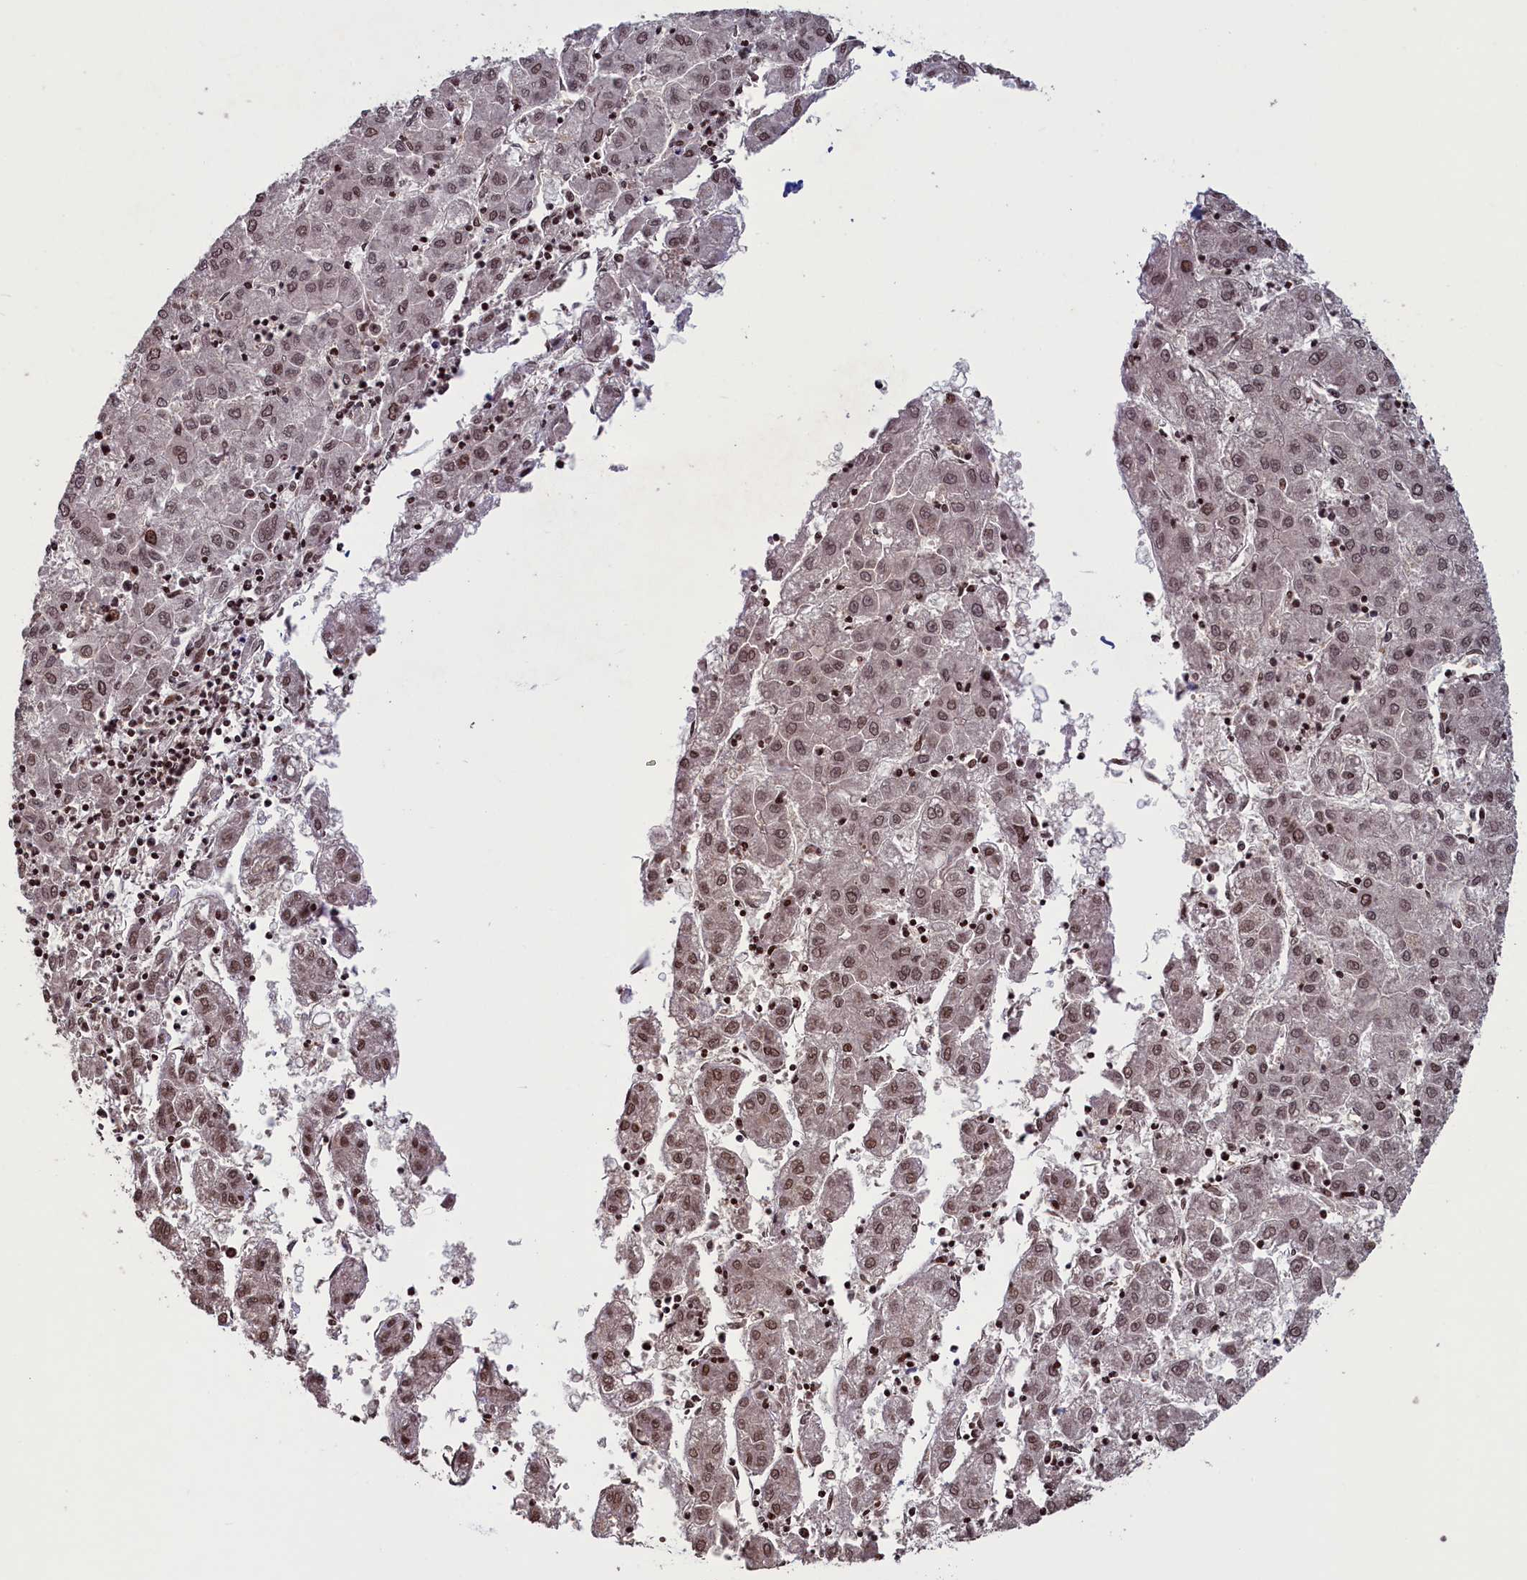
{"staining": {"intensity": "moderate", "quantity": ">75%", "location": "nuclear"}, "tissue": "liver cancer", "cell_type": "Tumor cells", "image_type": "cancer", "snomed": [{"axis": "morphology", "description": "Carcinoma, Hepatocellular, NOS"}, {"axis": "topography", "description": "Liver"}], "caption": "A brown stain shows moderate nuclear staining of a protein in liver cancer tumor cells.", "gene": "NUBP1", "patient": {"sex": "male", "age": 72}}